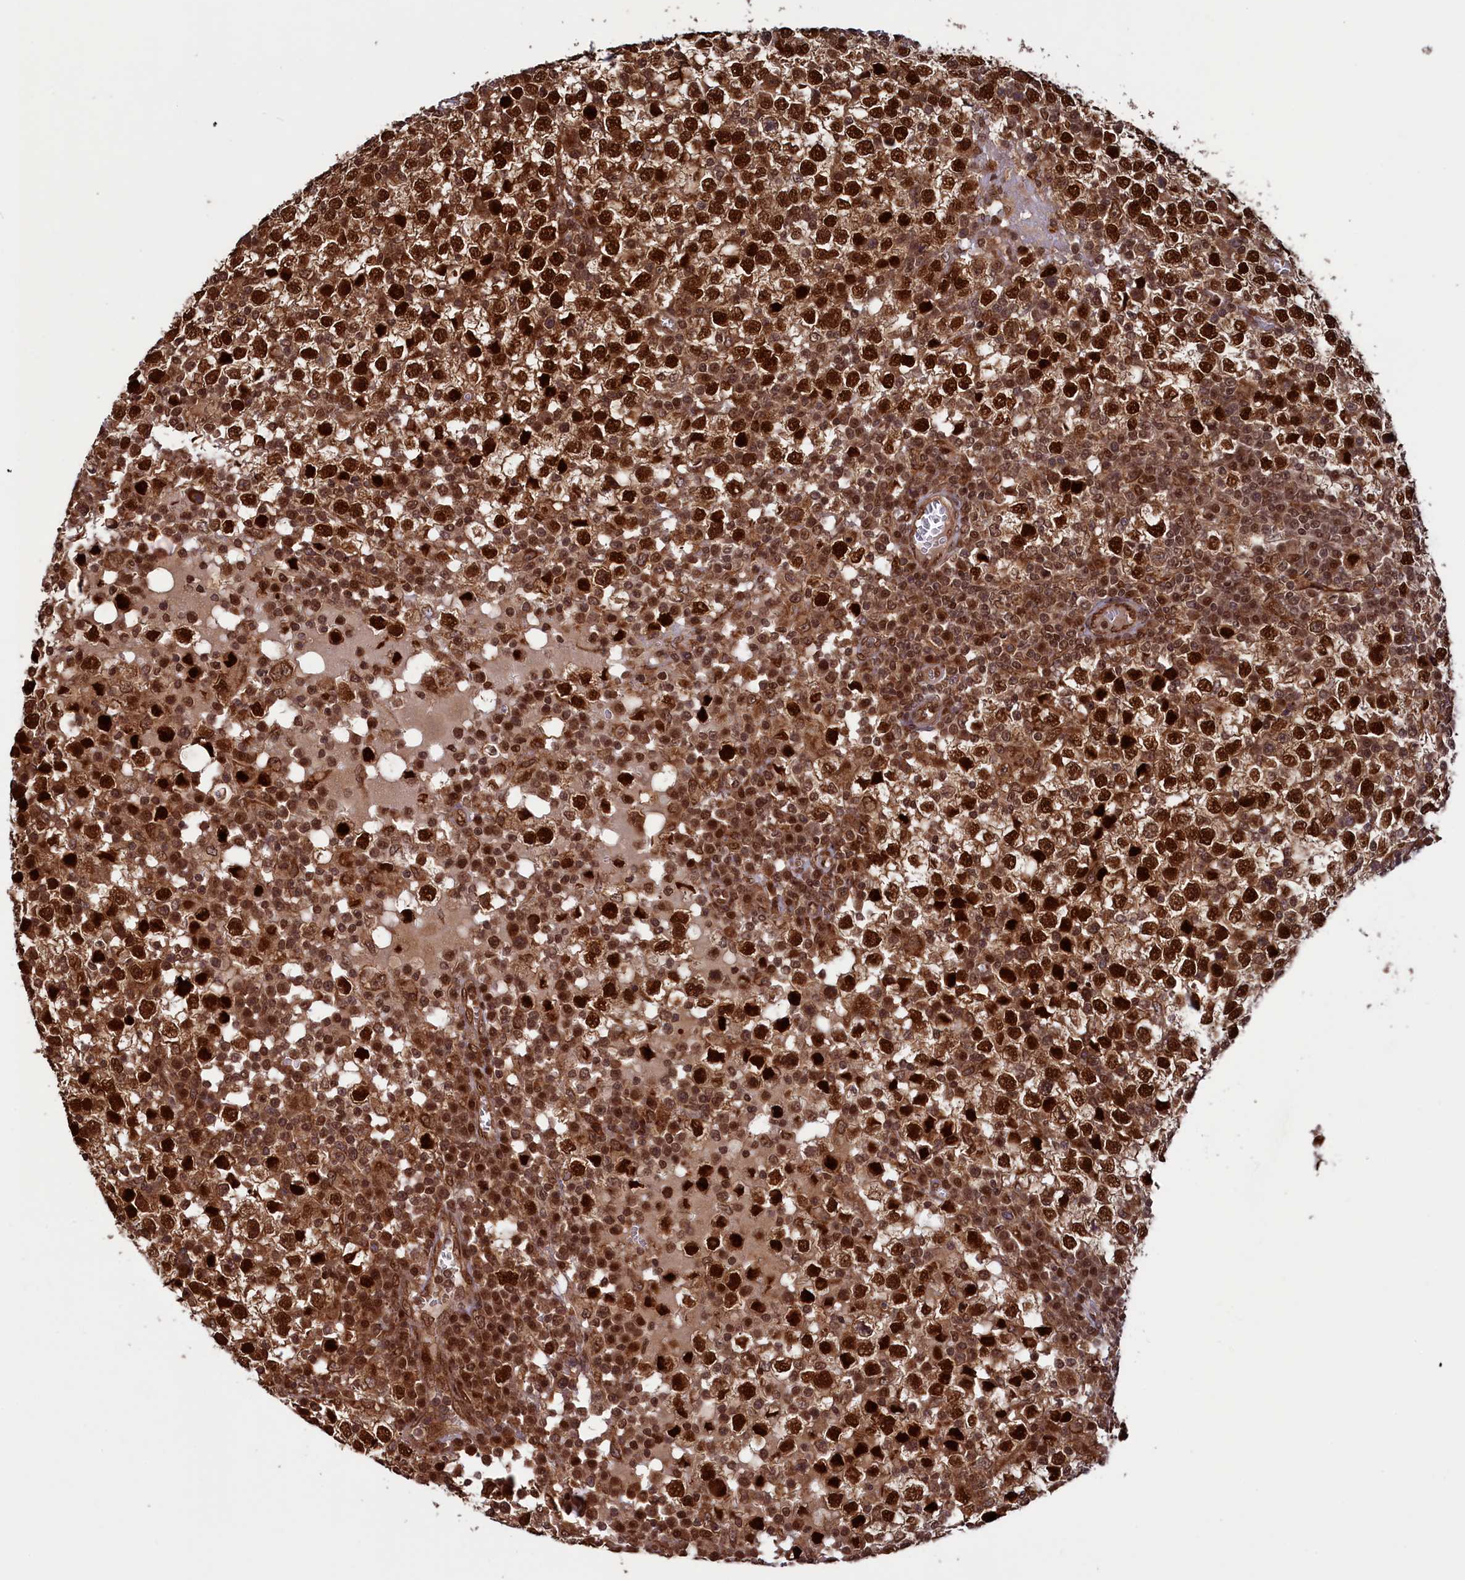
{"staining": {"intensity": "strong", "quantity": ">75%", "location": "nuclear"}, "tissue": "testis cancer", "cell_type": "Tumor cells", "image_type": "cancer", "snomed": [{"axis": "morphology", "description": "Seminoma, NOS"}, {"axis": "topography", "description": "Testis"}], "caption": "Testis seminoma tissue displays strong nuclear expression in about >75% of tumor cells, visualized by immunohistochemistry.", "gene": "NAE1", "patient": {"sex": "male", "age": 65}}